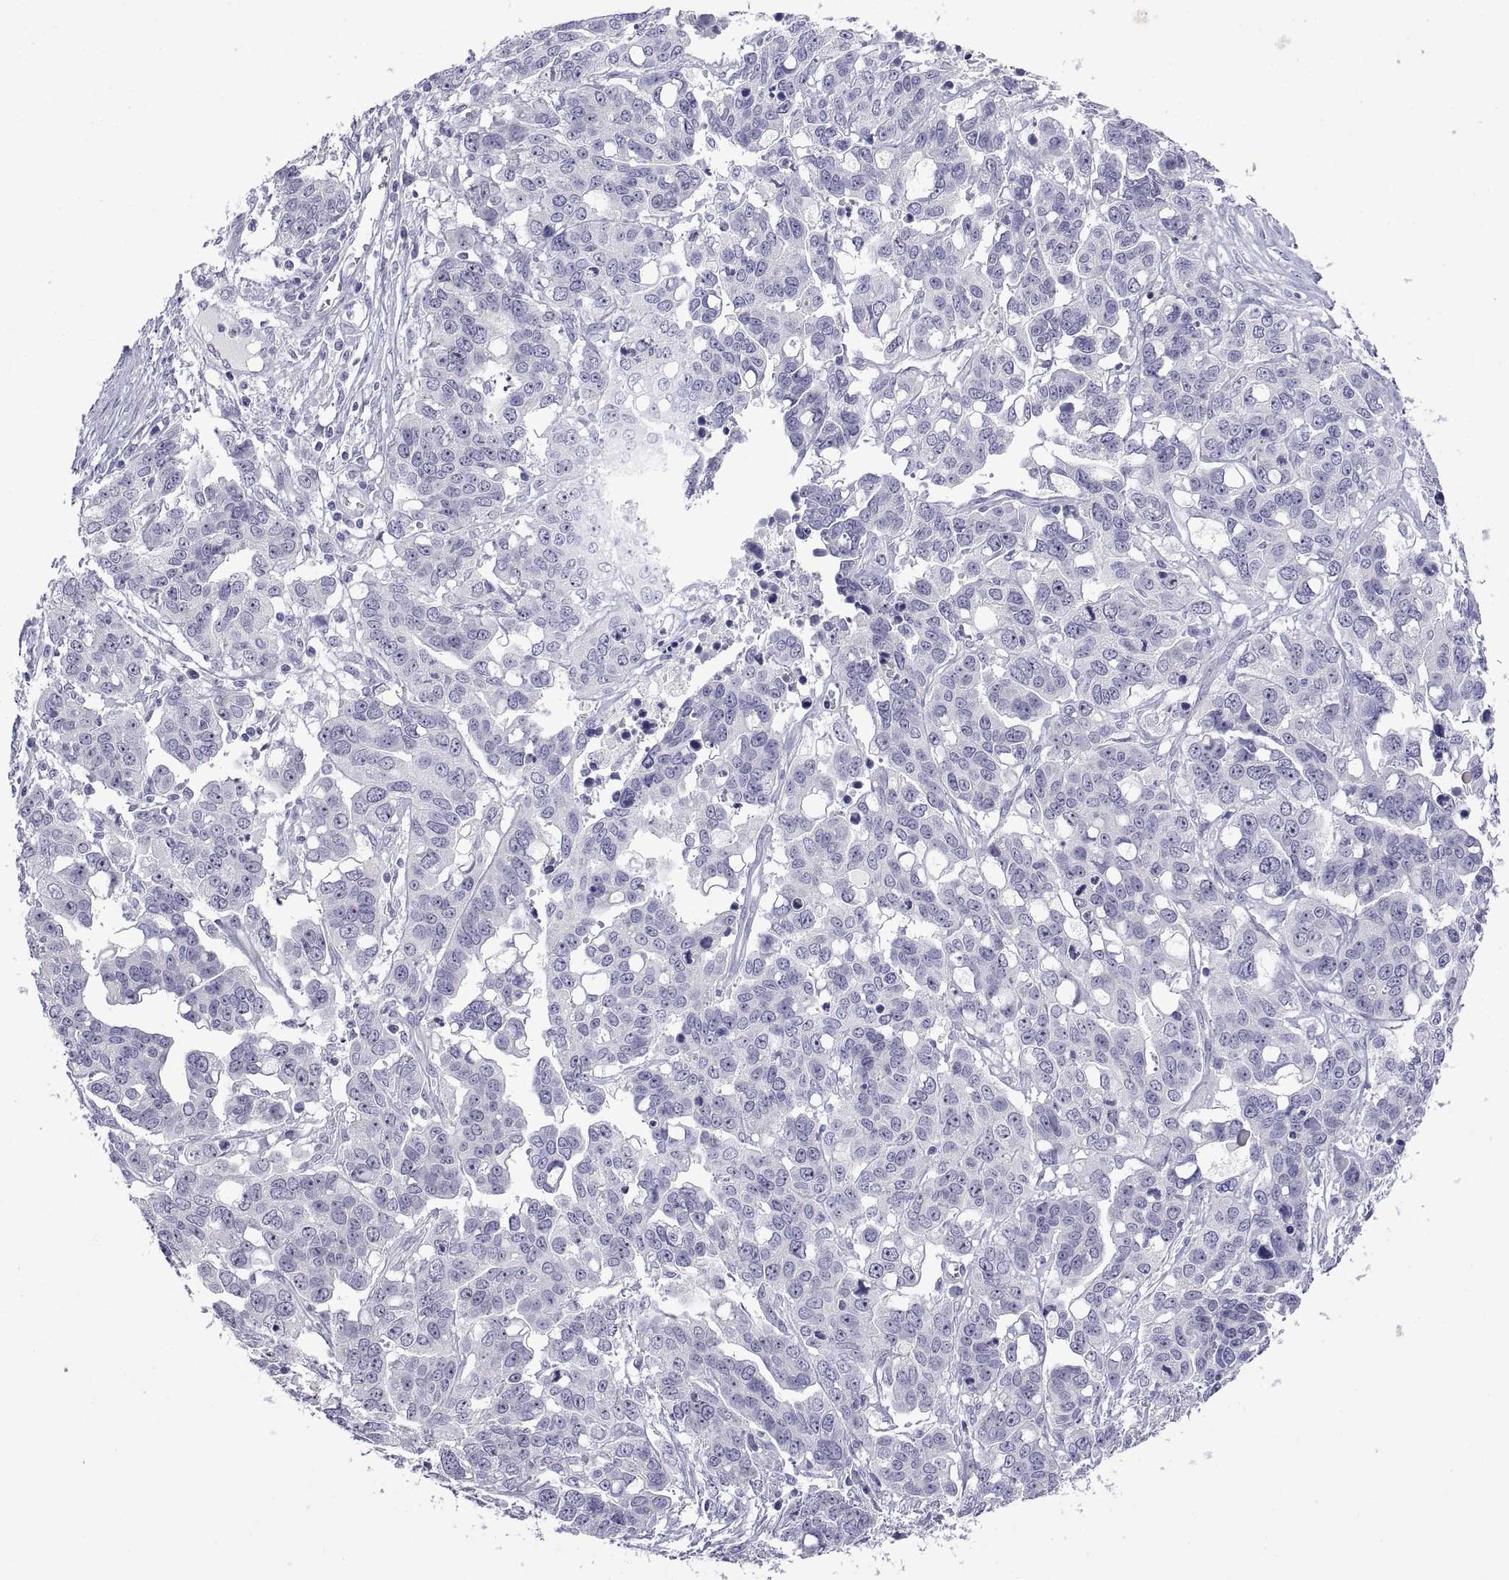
{"staining": {"intensity": "negative", "quantity": "none", "location": "none"}, "tissue": "ovarian cancer", "cell_type": "Tumor cells", "image_type": "cancer", "snomed": [{"axis": "morphology", "description": "Carcinoma, endometroid"}, {"axis": "topography", "description": "Ovary"}], "caption": "DAB immunohistochemical staining of human ovarian cancer demonstrates no significant staining in tumor cells.", "gene": "VSX2", "patient": {"sex": "female", "age": 78}}